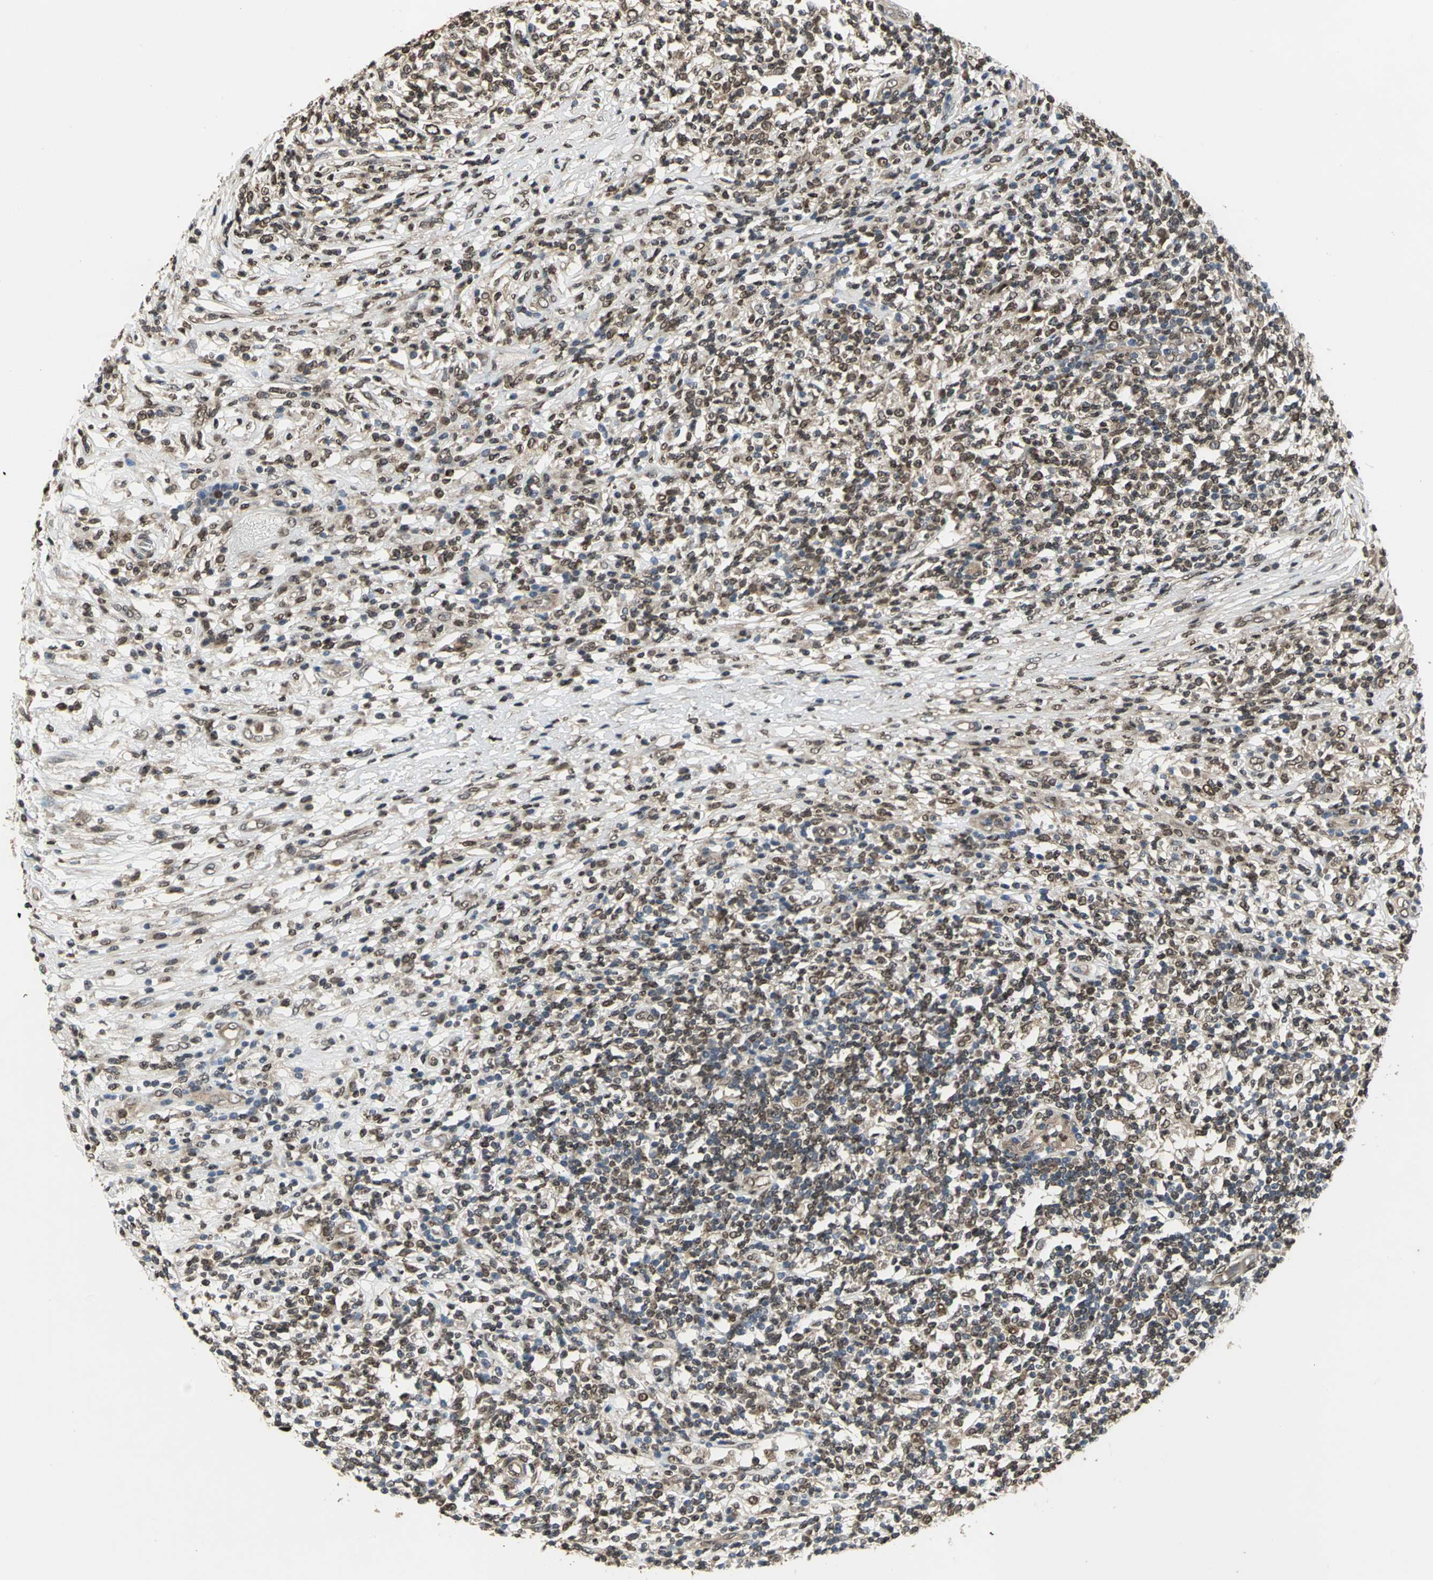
{"staining": {"intensity": "moderate", "quantity": ">75%", "location": "cytoplasmic/membranous,nuclear"}, "tissue": "lymphoma", "cell_type": "Tumor cells", "image_type": "cancer", "snomed": [{"axis": "morphology", "description": "Malignant lymphoma, non-Hodgkin's type, High grade"}, {"axis": "topography", "description": "Lymph node"}], "caption": "Protein expression by immunohistochemistry exhibits moderate cytoplasmic/membranous and nuclear positivity in approximately >75% of tumor cells in lymphoma.", "gene": "AHR", "patient": {"sex": "female", "age": 84}}